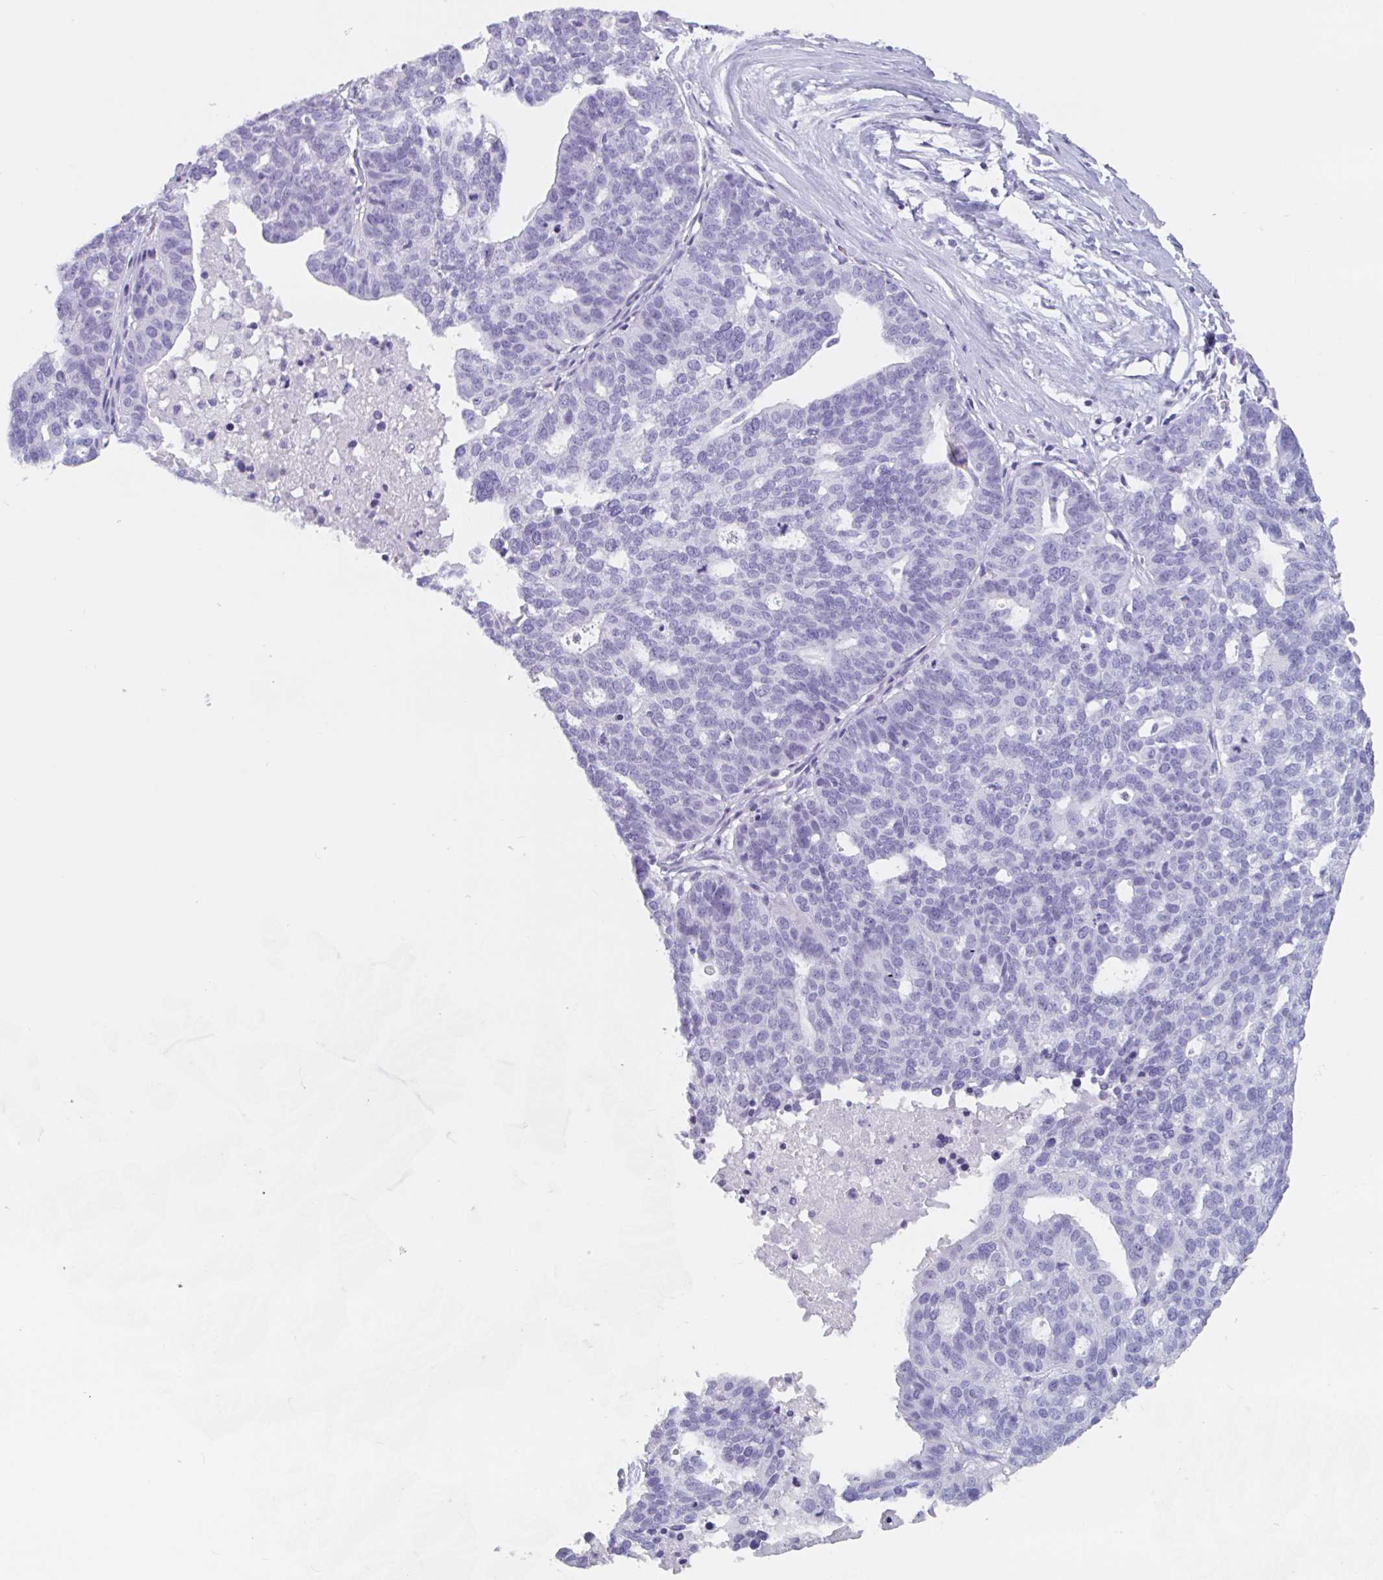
{"staining": {"intensity": "negative", "quantity": "none", "location": "none"}, "tissue": "ovarian cancer", "cell_type": "Tumor cells", "image_type": "cancer", "snomed": [{"axis": "morphology", "description": "Cystadenocarcinoma, serous, NOS"}, {"axis": "topography", "description": "Ovary"}], "caption": "Immunohistochemistry of human serous cystadenocarcinoma (ovarian) reveals no positivity in tumor cells. (Brightfield microscopy of DAB immunohistochemistry (IHC) at high magnification).", "gene": "EMC4", "patient": {"sex": "female", "age": 59}}